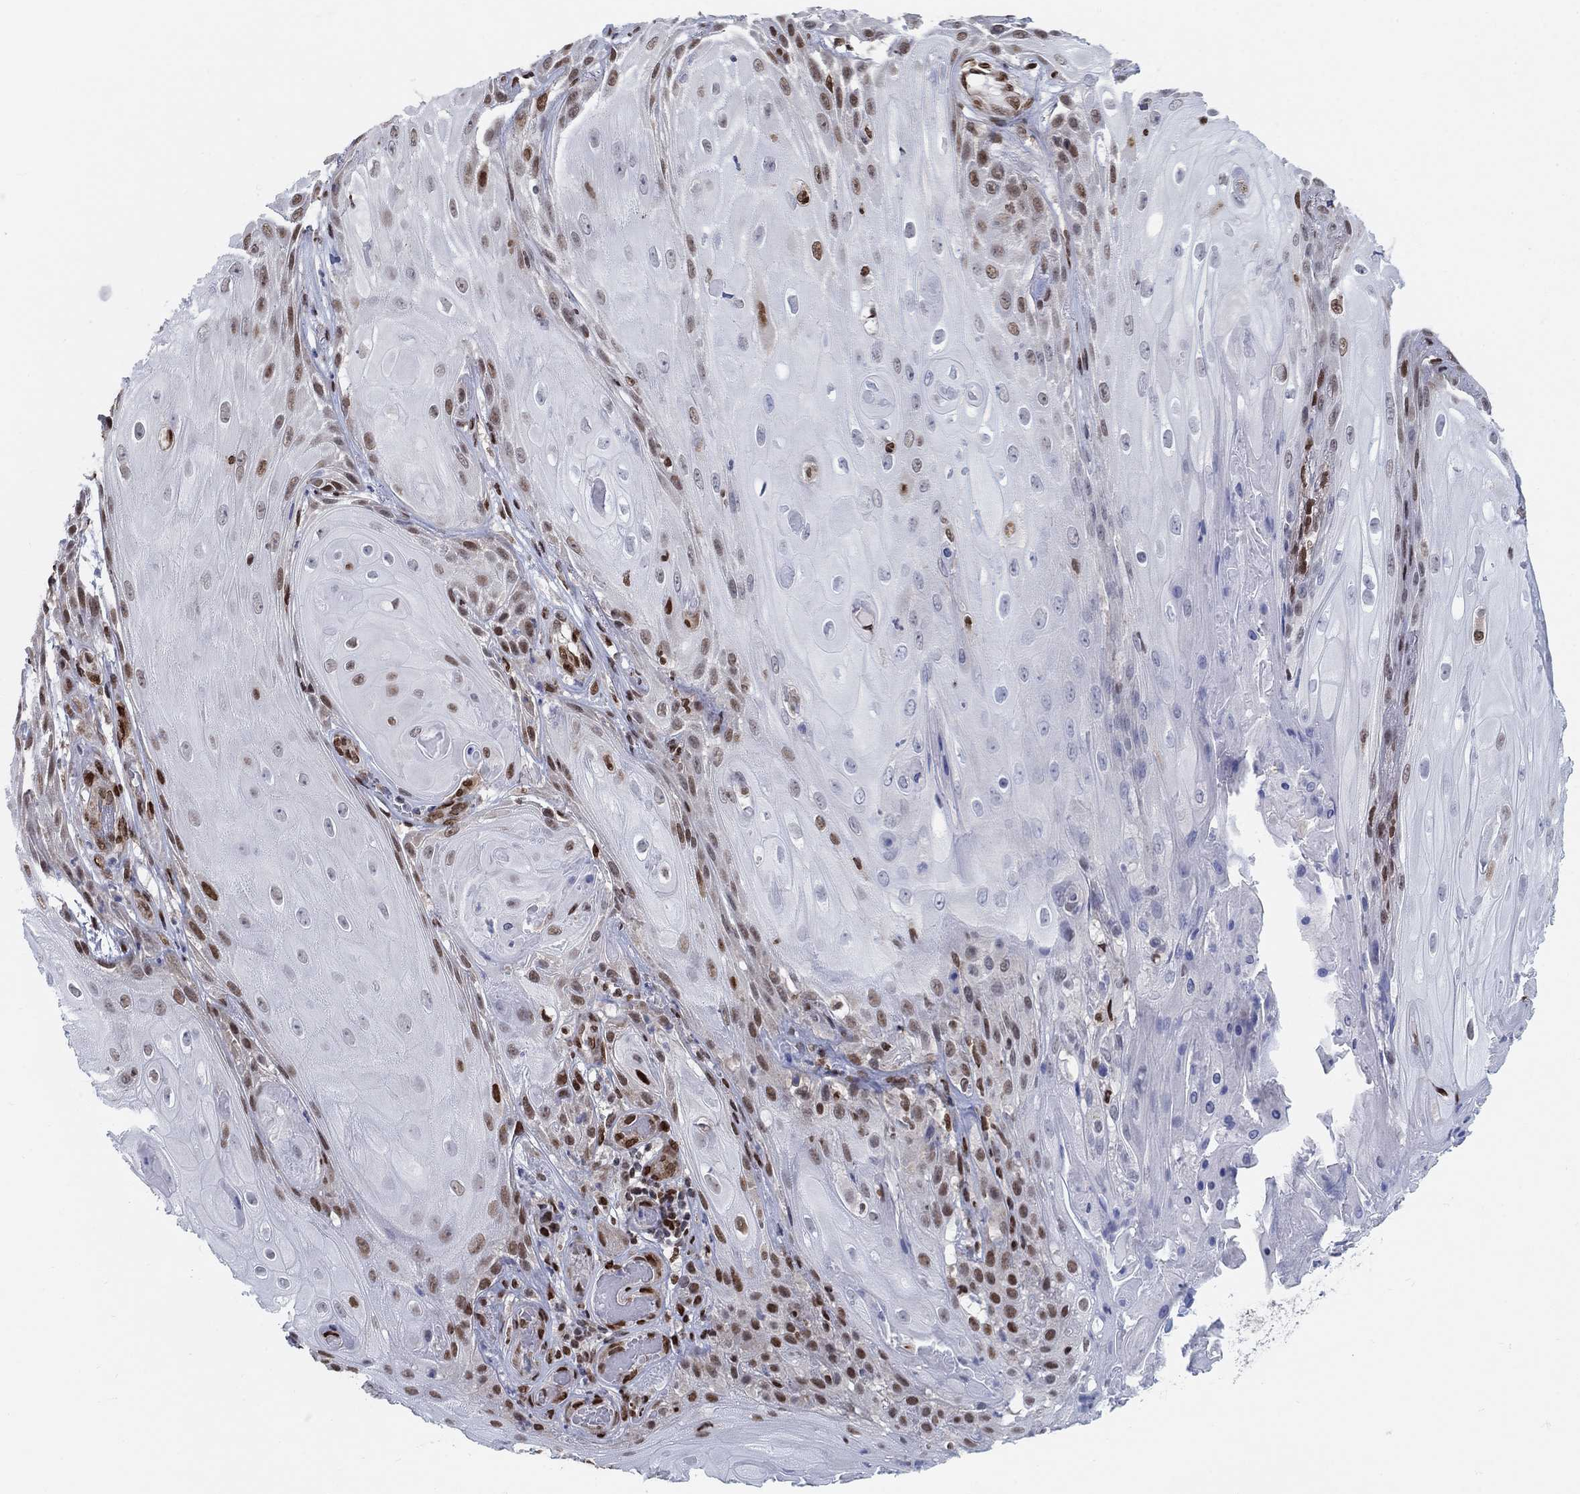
{"staining": {"intensity": "strong", "quantity": "25%-75%", "location": "nuclear"}, "tissue": "skin cancer", "cell_type": "Tumor cells", "image_type": "cancer", "snomed": [{"axis": "morphology", "description": "Squamous cell carcinoma, NOS"}, {"axis": "topography", "description": "Skin"}], "caption": "A micrograph showing strong nuclear staining in about 25%-75% of tumor cells in squamous cell carcinoma (skin), as visualized by brown immunohistochemical staining.", "gene": "CENPE", "patient": {"sex": "male", "age": 62}}